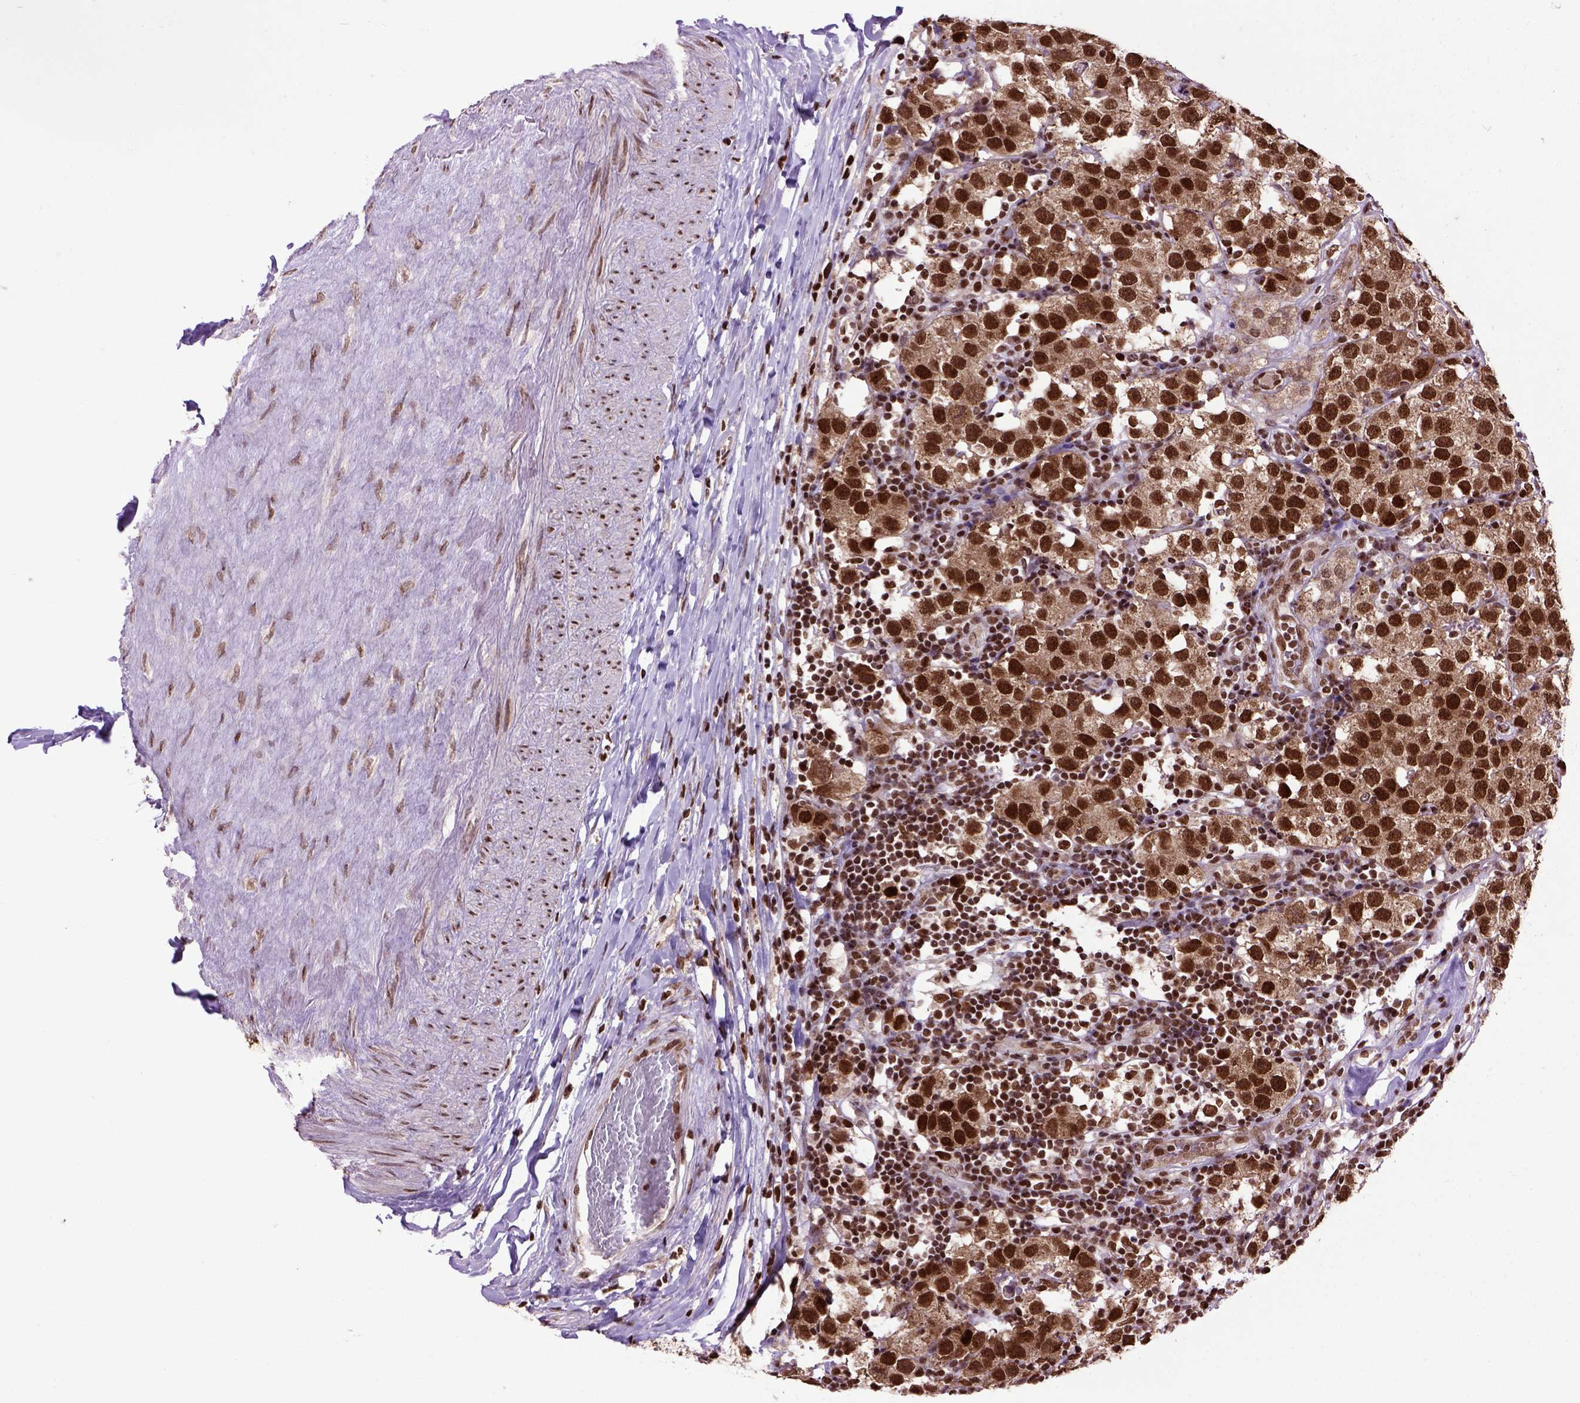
{"staining": {"intensity": "strong", "quantity": ">75%", "location": "cytoplasmic/membranous,nuclear"}, "tissue": "testis cancer", "cell_type": "Tumor cells", "image_type": "cancer", "snomed": [{"axis": "morphology", "description": "Seminoma, NOS"}, {"axis": "topography", "description": "Testis"}], "caption": "The histopathology image shows staining of testis cancer, revealing strong cytoplasmic/membranous and nuclear protein expression (brown color) within tumor cells.", "gene": "CELF1", "patient": {"sex": "male", "age": 34}}